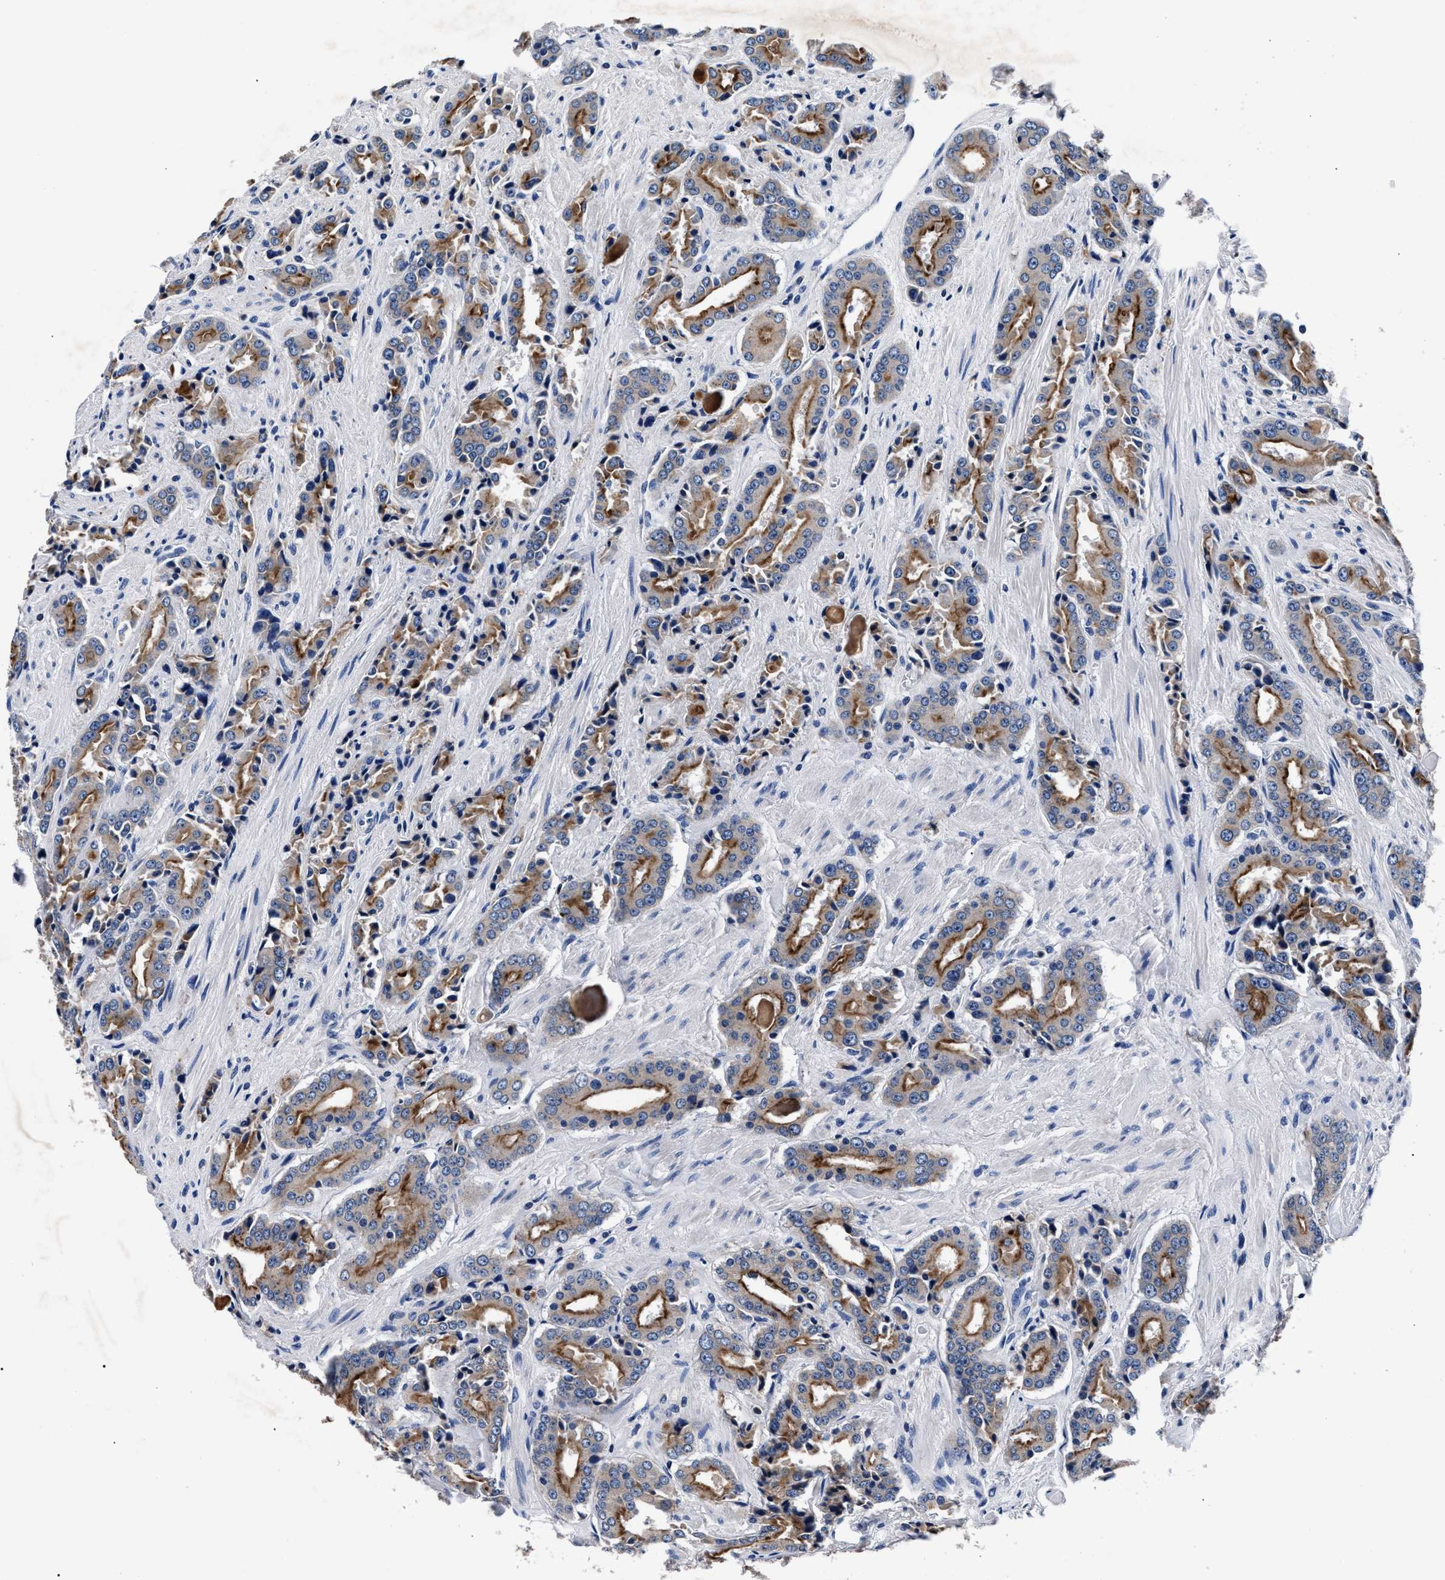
{"staining": {"intensity": "strong", "quantity": ">75%", "location": "cytoplasmic/membranous"}, "tissue": "prostate cancer", "cell_type": "Tumor cells", "image_type": "cancer", "snomed": [{"axis": "morphology", "description": "Adenocarcinoma, High grade"}, {"axis": "topography", "description": "Prostate"}], "caption": "Strong cytoplasmic/membranous protein expression is appreciated in about >75% of tumor cells in prostate cancer.", "gene": "PHF24", "patient": {"sex": "male", "age": 71}}